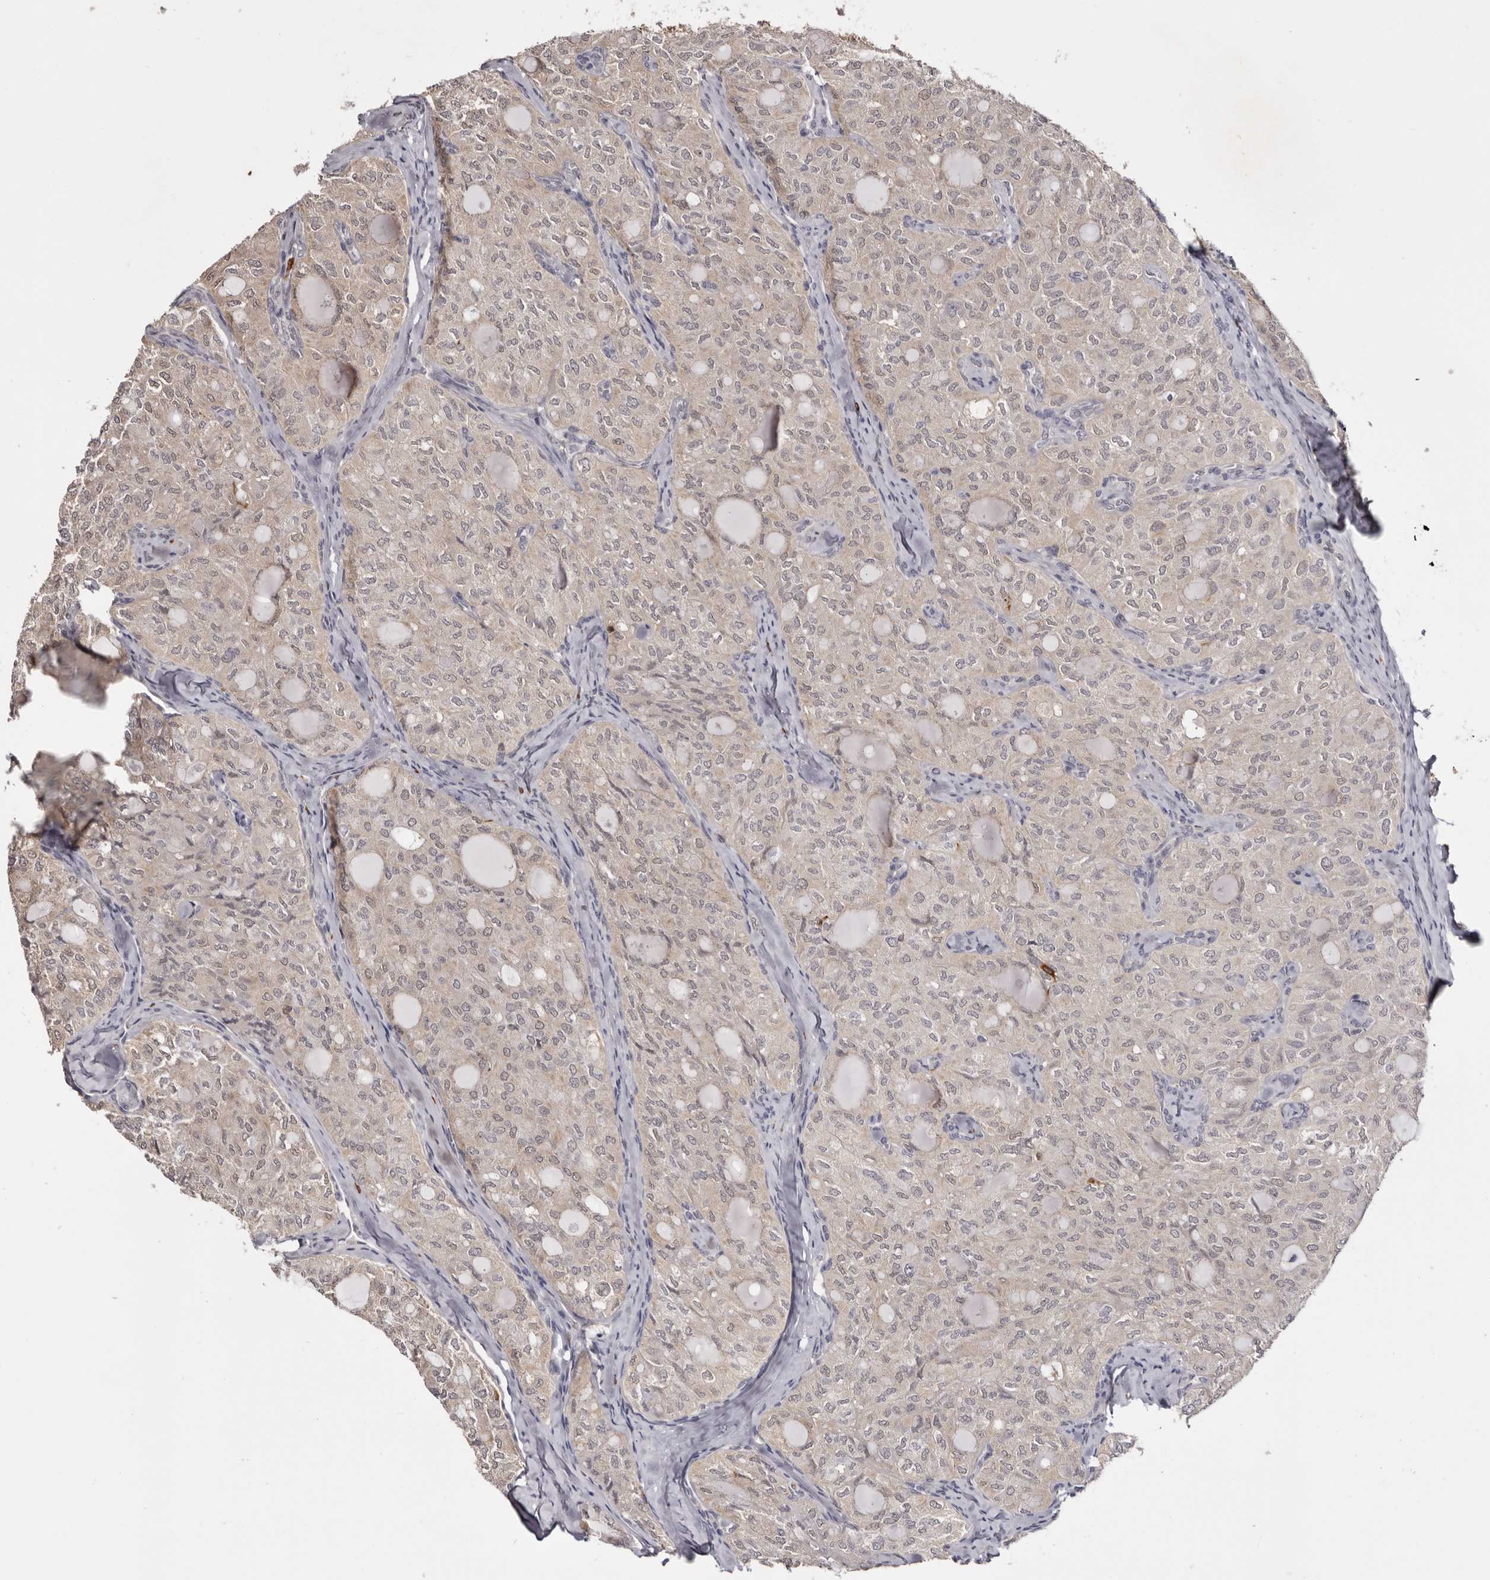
{"staining": {"intensity": "negative", "quantity": "none", "location": "none"}, "tissue": "thyroid cancer", "cell_type": "Tumor cells", "image_type": "cancer", "snomed": [{"axis": "morphology", "description": "Follicular adenoma carcinoma, NOS"}, {"axis": "topography", "description": "Thyroid gland"}], "caption": "IHC micrograph of thyroid cancer (follicular adenoma carcinoma) stained for a protein (brown), which shows no positivity in tumor cells. Nuclei are stained in blue.", "gene": "TNNI1", "patient": {"sex": "male", "age": 75}}